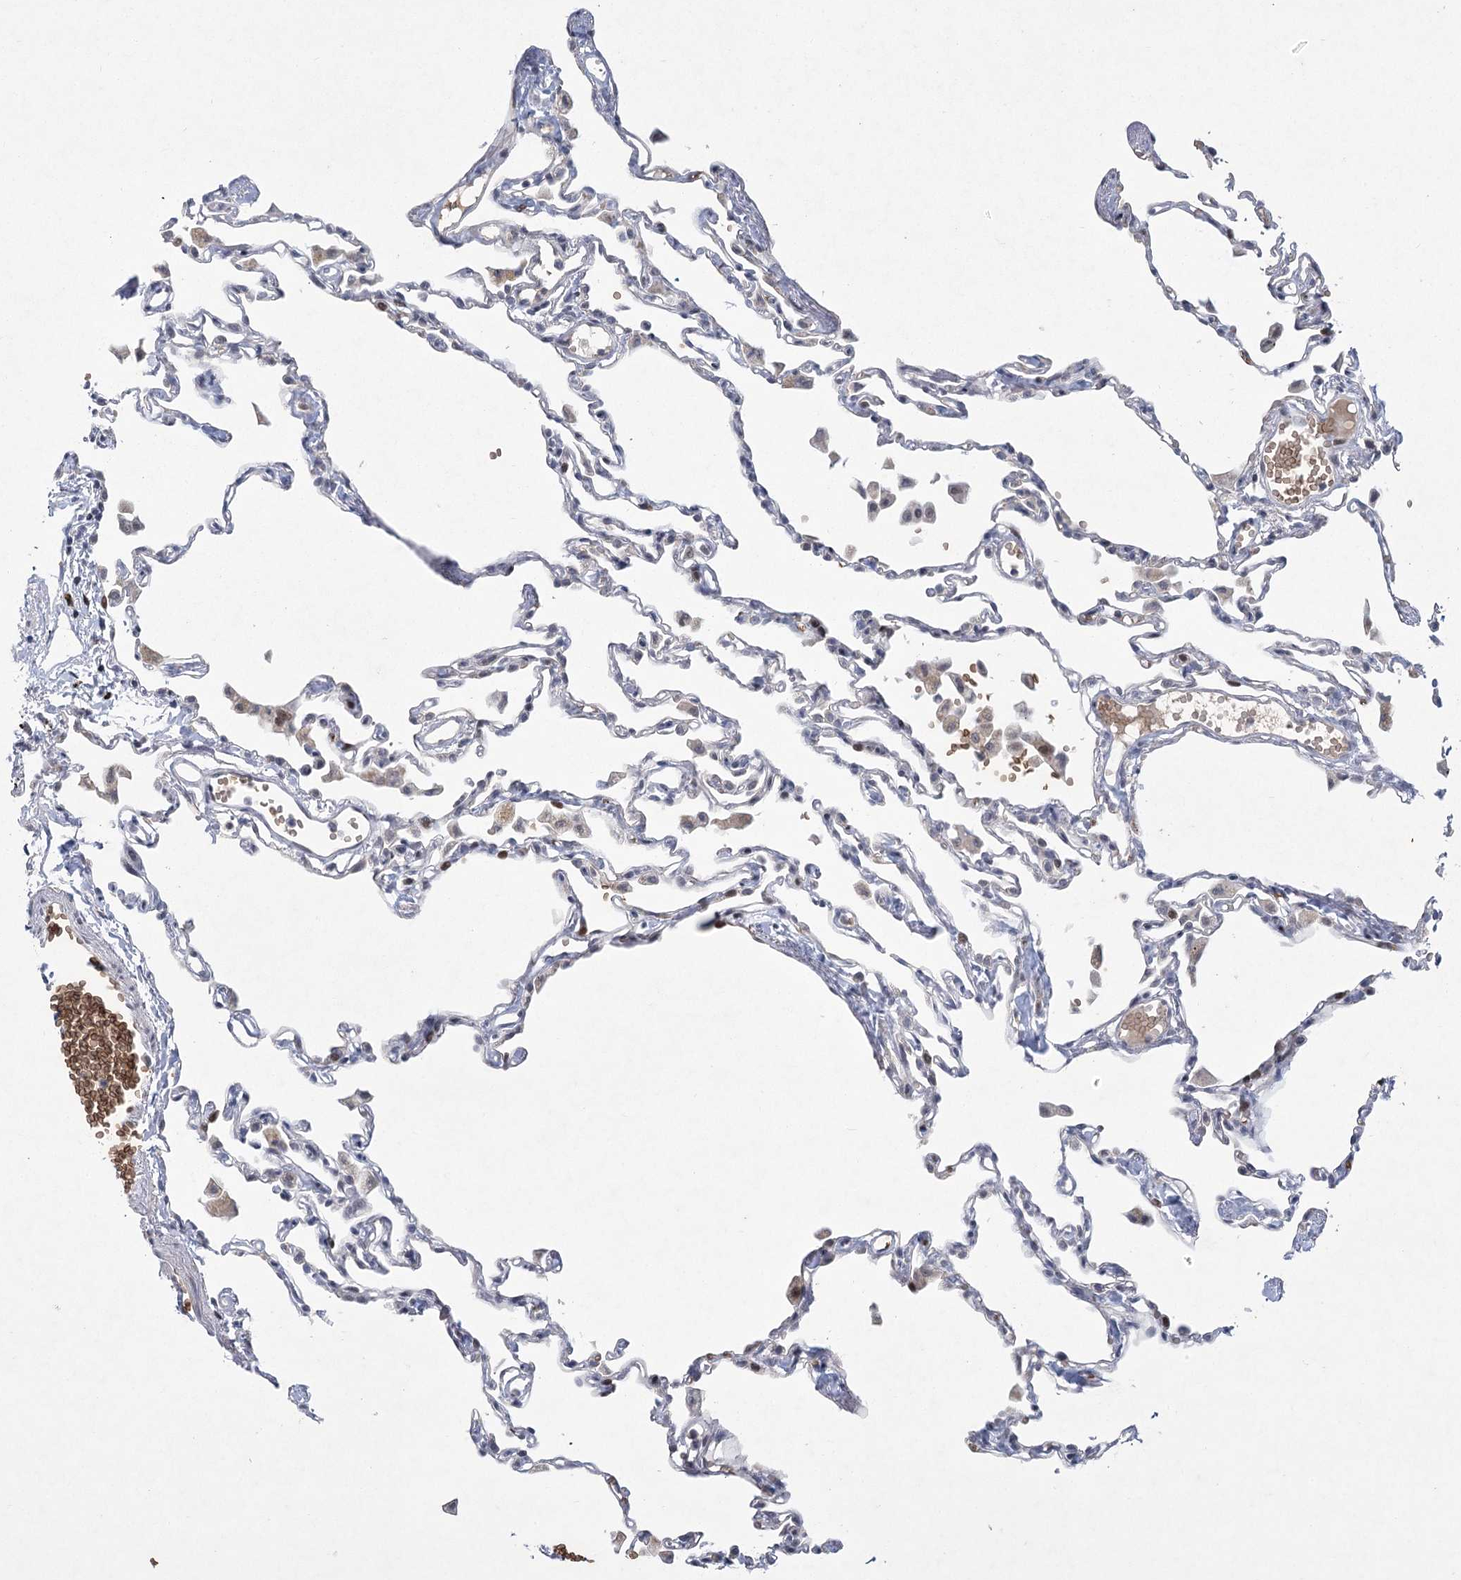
{"staining": {"intensity": "negative", "quantity": "none", "location": "none"}, "tissue": "lung", "cell_type": "Alveolar cells", "image_type": "normal", "snomed": [{"axis": "morphology", "description": "Normal tissue, NOS"}, {"axis": "topography", "description": "Lung"}], "caption": "Alveolar cells show no significant expression in benign lung. (Stains: DAB IHC with hematoxylin counter stain, Microscopy: brightfield microscopy at high magnification).", "gene": "NSMCE4A", "patient": {"sex": "female", "age": 49}}